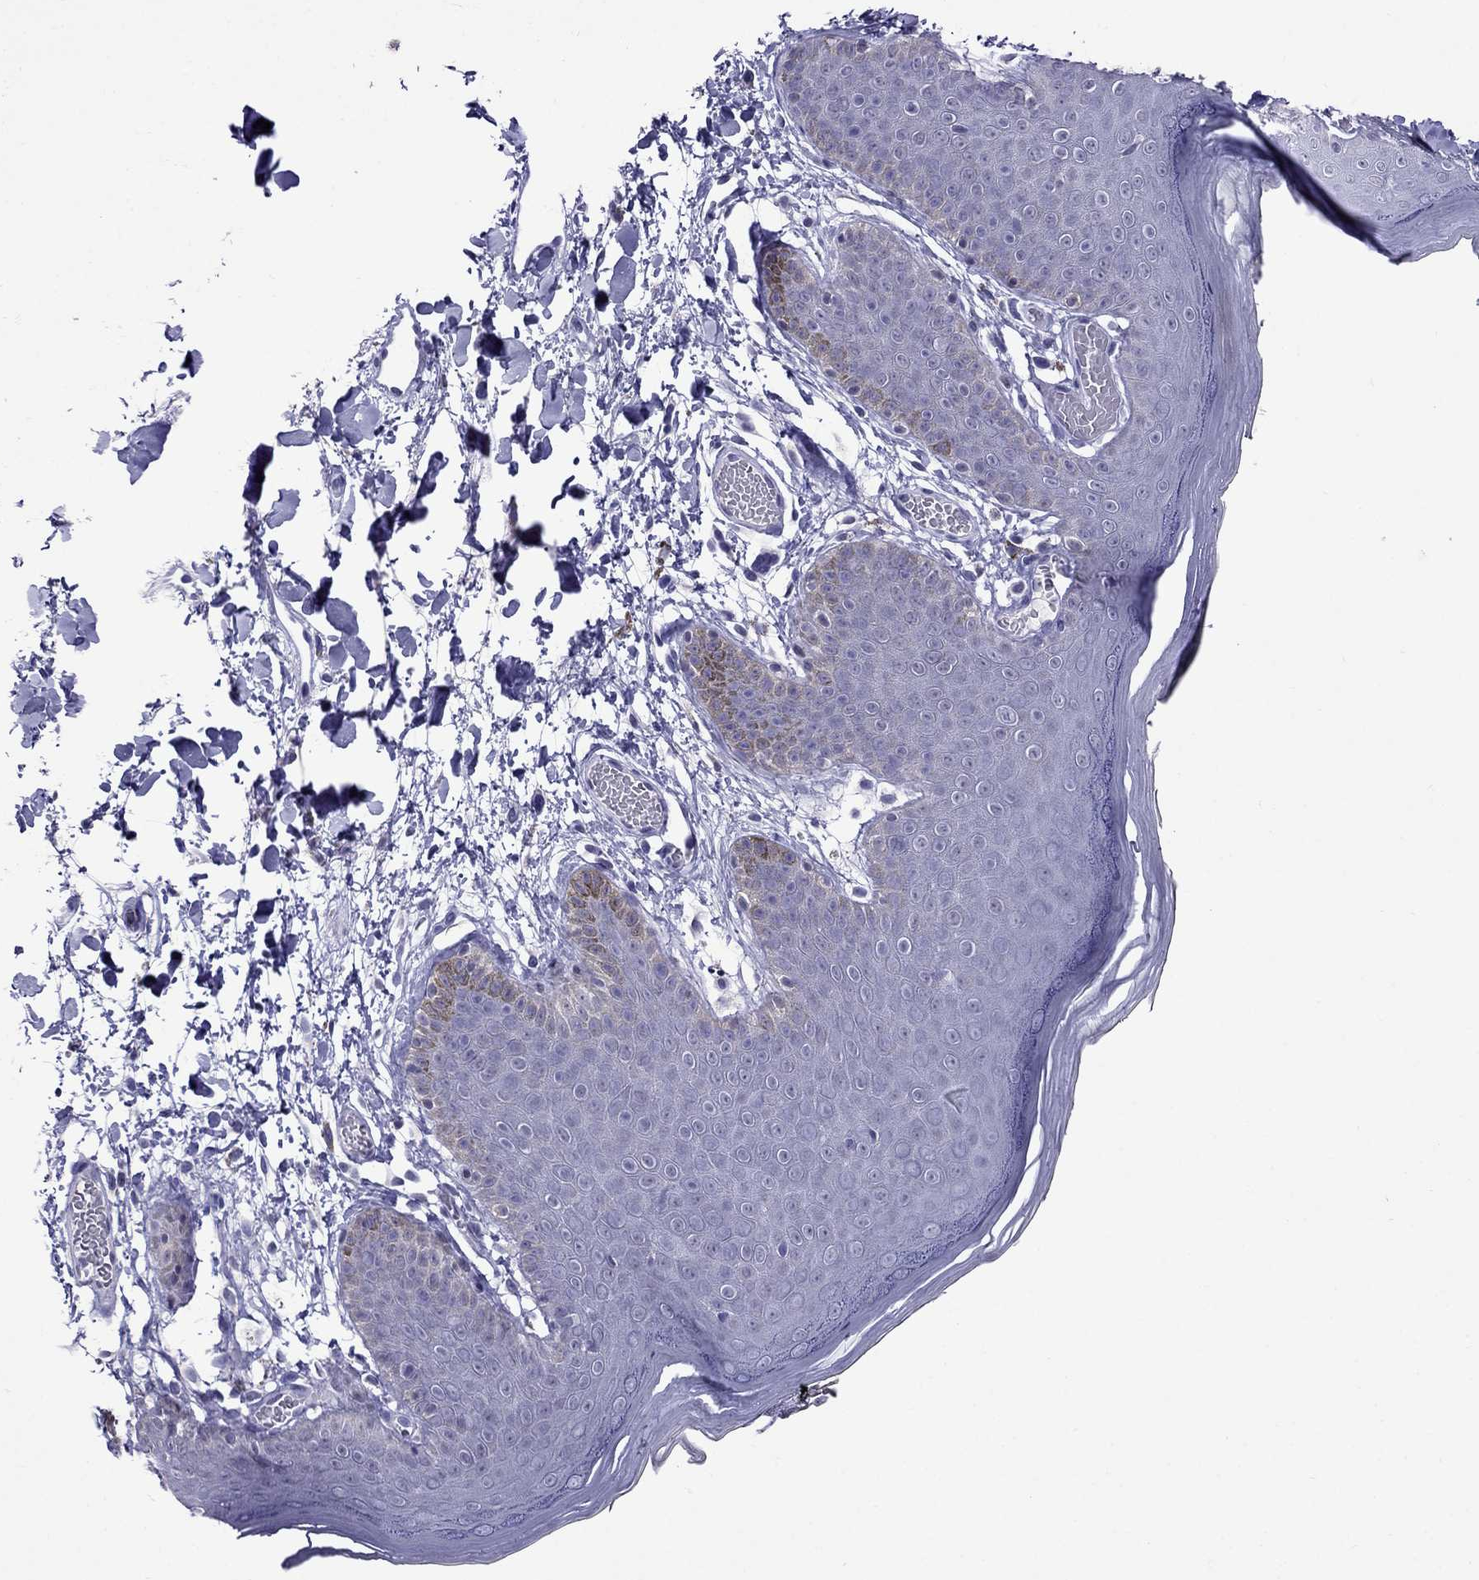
{"staining": {"intensity": "negative", "quantity": "none", "location": "none"}, "tissue": "skin", "cell_type": "Epidermal cells", "image_type": "normal", "snomed": [{"axis": "morphology", "description": "Normal tissue, NOS"}, {"axis": "topography", "description": "Anal"}], "caption": "The immunohistochemistry (IHC) micrograph has no significant expression in epidermal cells of skin. The staining was performed using DAB to visualize the protein expression in brown, while the nuclei were stained in blue with hematoxylin (Magnification: 20x).", "gene": "OLFM4", "patient": {"sex": "male", "age": 53}}